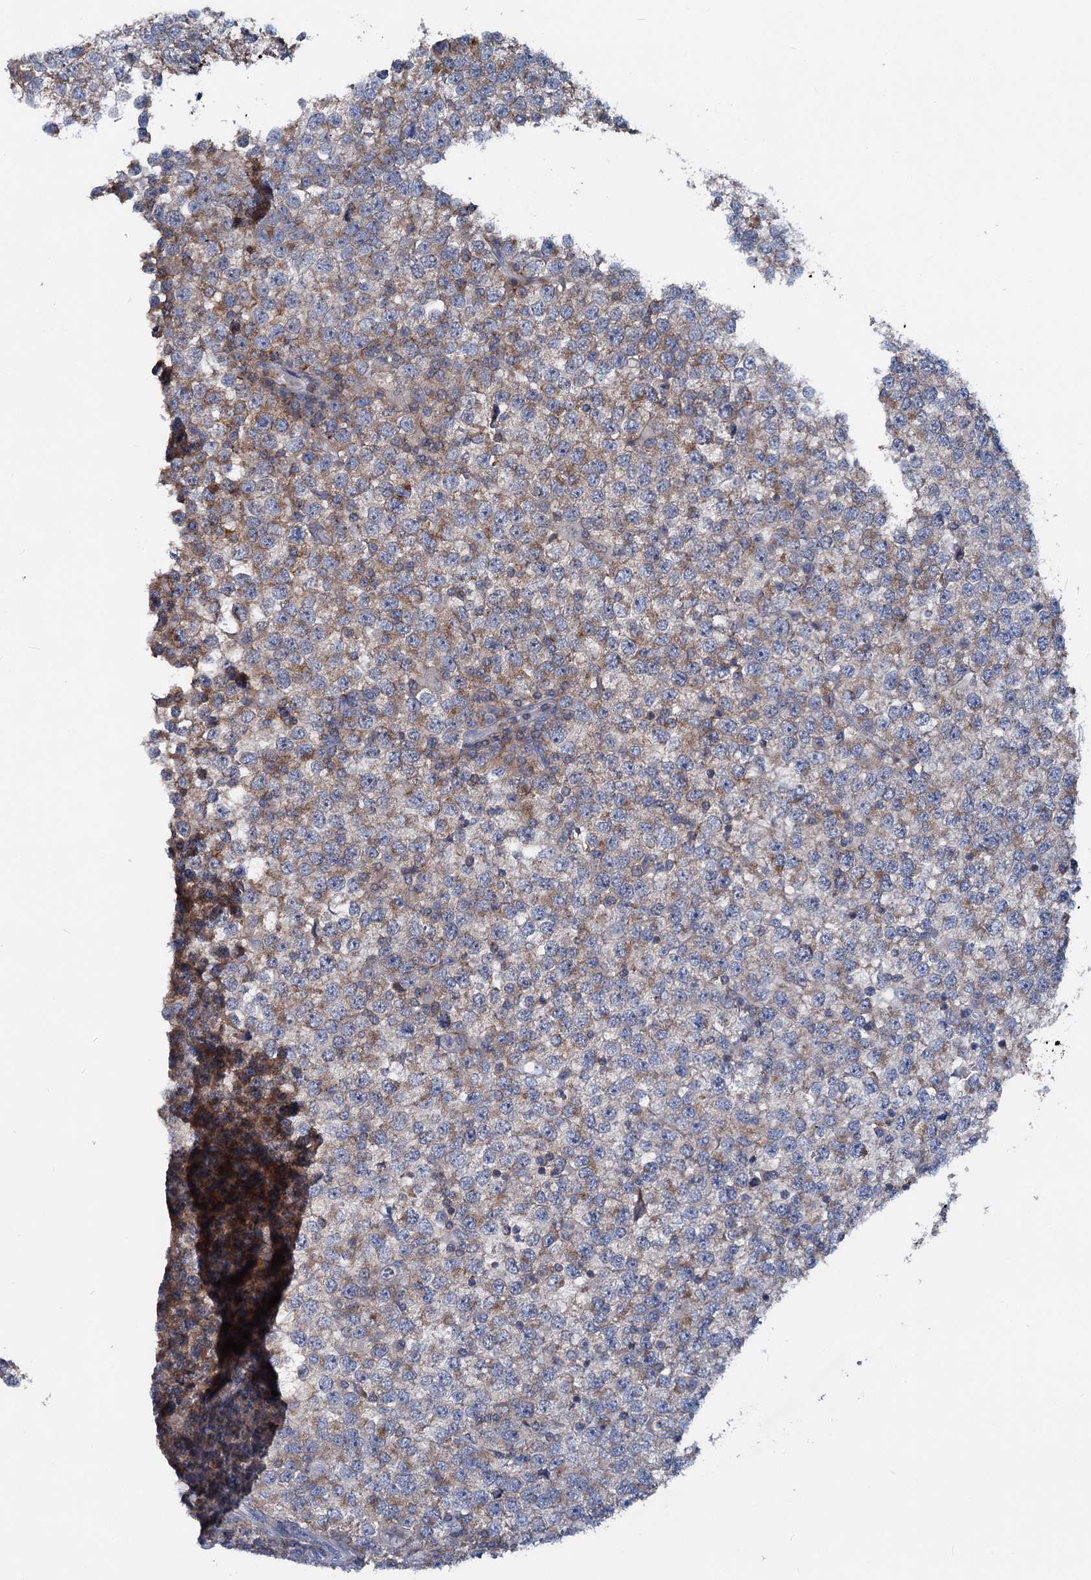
{"staining": {"intensity": "moderate", "quantity": "25%-75%", "location": "cytoplasmic/membranous"}, "tissue": "testis cancer", "cell_type": "Tumor cells", "image_type": "cancer", "snomed": [{"axis": "morphology", "description": "Seminoma, NOS"}, {"axis": "topography", "description": "Testis"}], "caption": "This histopathology image shows immunohistochemistry staining of testis cancer, with medium moderate cytoplasmic/membranous expression in about 25%-75% of tumor cells.", "gene": "LRCH4", "patient": {"sex": "male", "age": 65}}